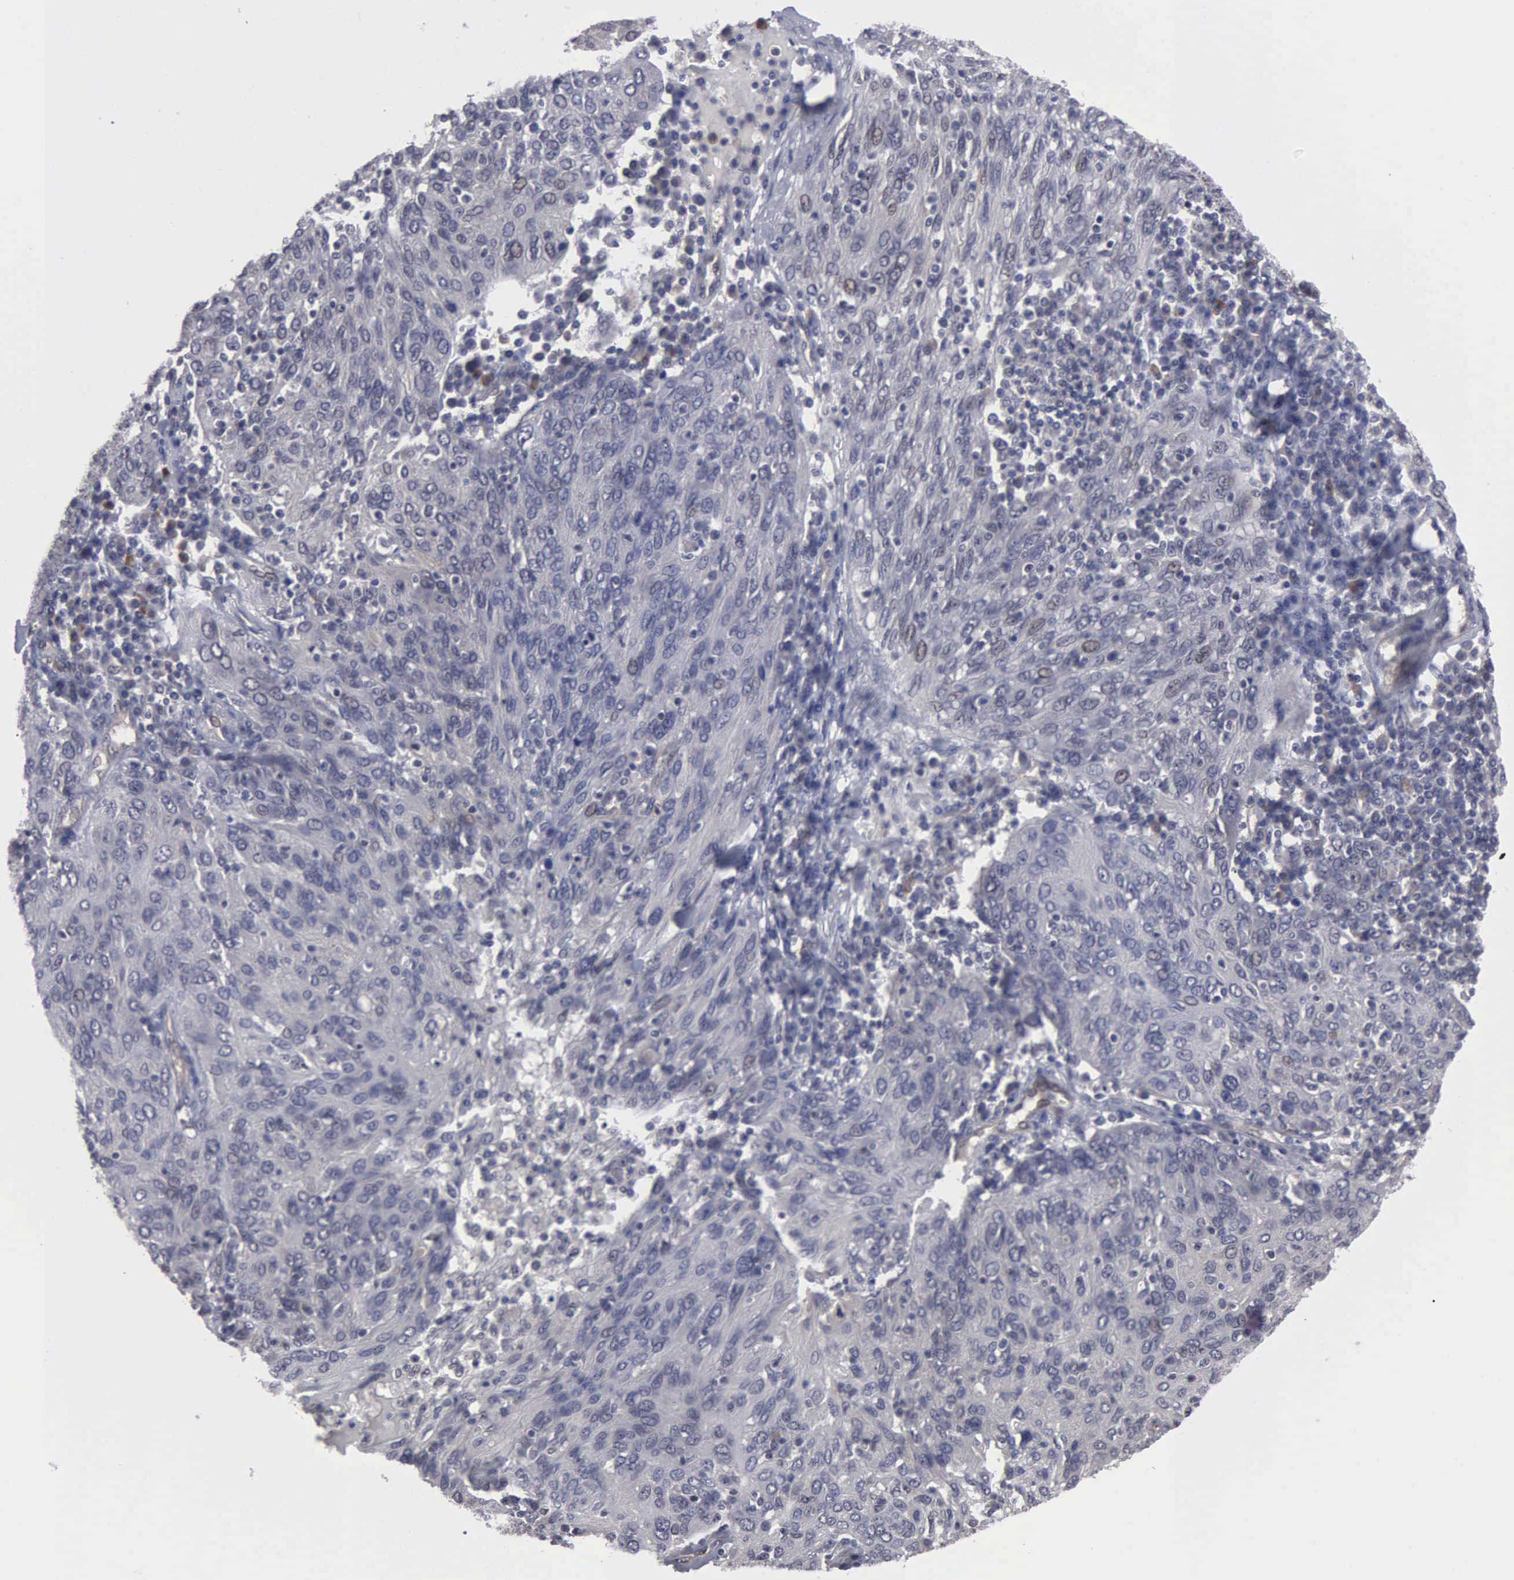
{"staining": {"intensity": "negative", "quantity": "none", "location": "none"}, "tissue": "ovarian cancer", "cell_type": "Tumor cells", "image_type": "cancer", "snomed": [{"axis": "morphology", "description": "Carcinoma, endometroid"}, {"axis": "topography", "description": "Ovary"}], "caption": "Endometroid carcinoma (ovarian) was stained to show a protein in brown. There is no significant staining in tumor cells.", "gene": "ZBTB33", "patient": {"sex": "female", "age": 50}}